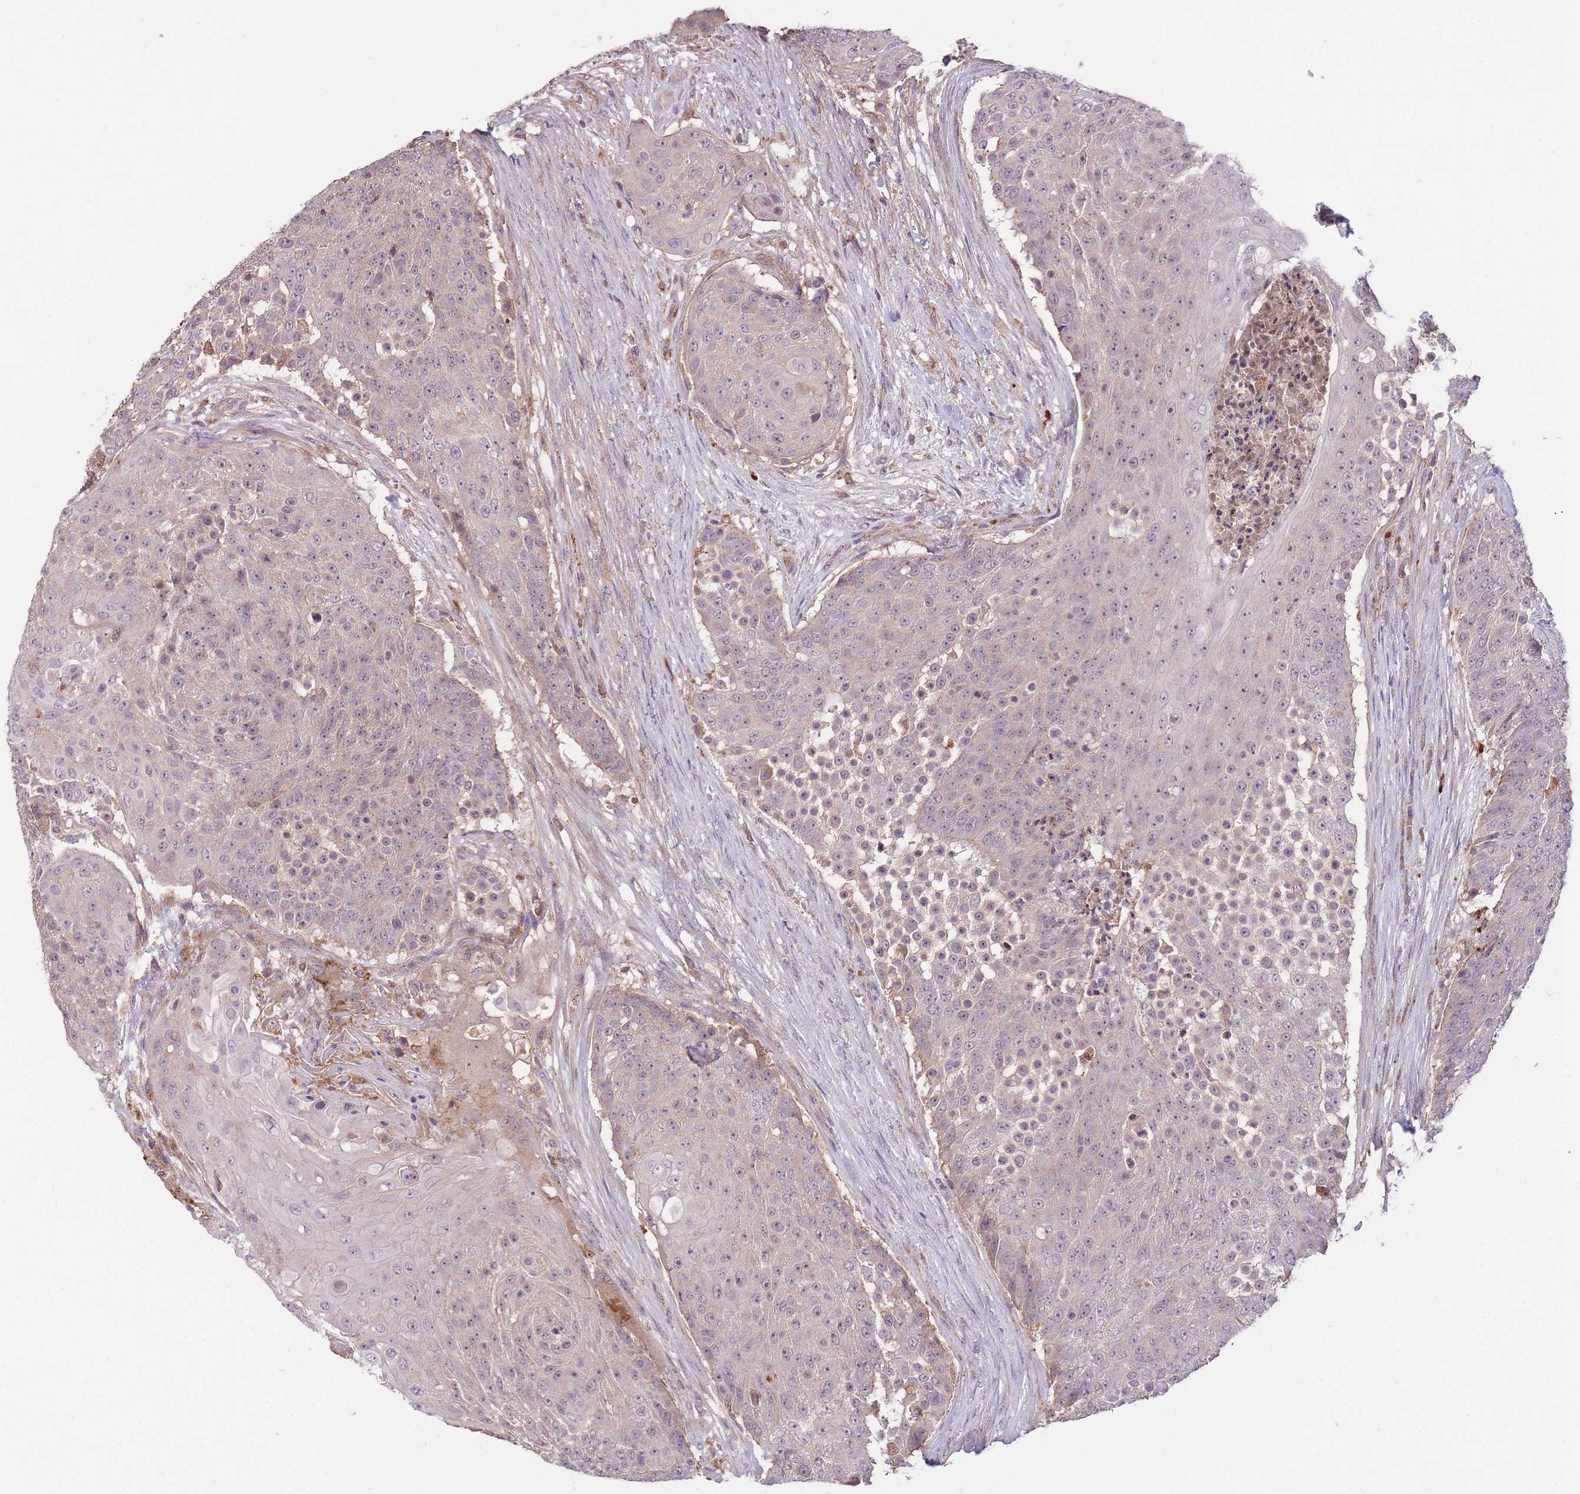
{"staining": {"intensity": "weak", "quantity": "25%-75%", "location": "nuclear"}, "tissue": "urothelial cancer", "cell_type": "Tumor cells", "image_type": "cancer", "snomed": [{"axis": "morphology", "description": "Urothelial carcinoma, High grade"}, {"axis": "topography", "description": "Urinary bladder"}], "caption": "The histopathology image displays staining of high-grade urothelial carcinoma, revealing weak nuclear protein staining (brown color) within tumor cells.", "gene": "POLR3F", "patient": {"sex": "female", "age": 63}}